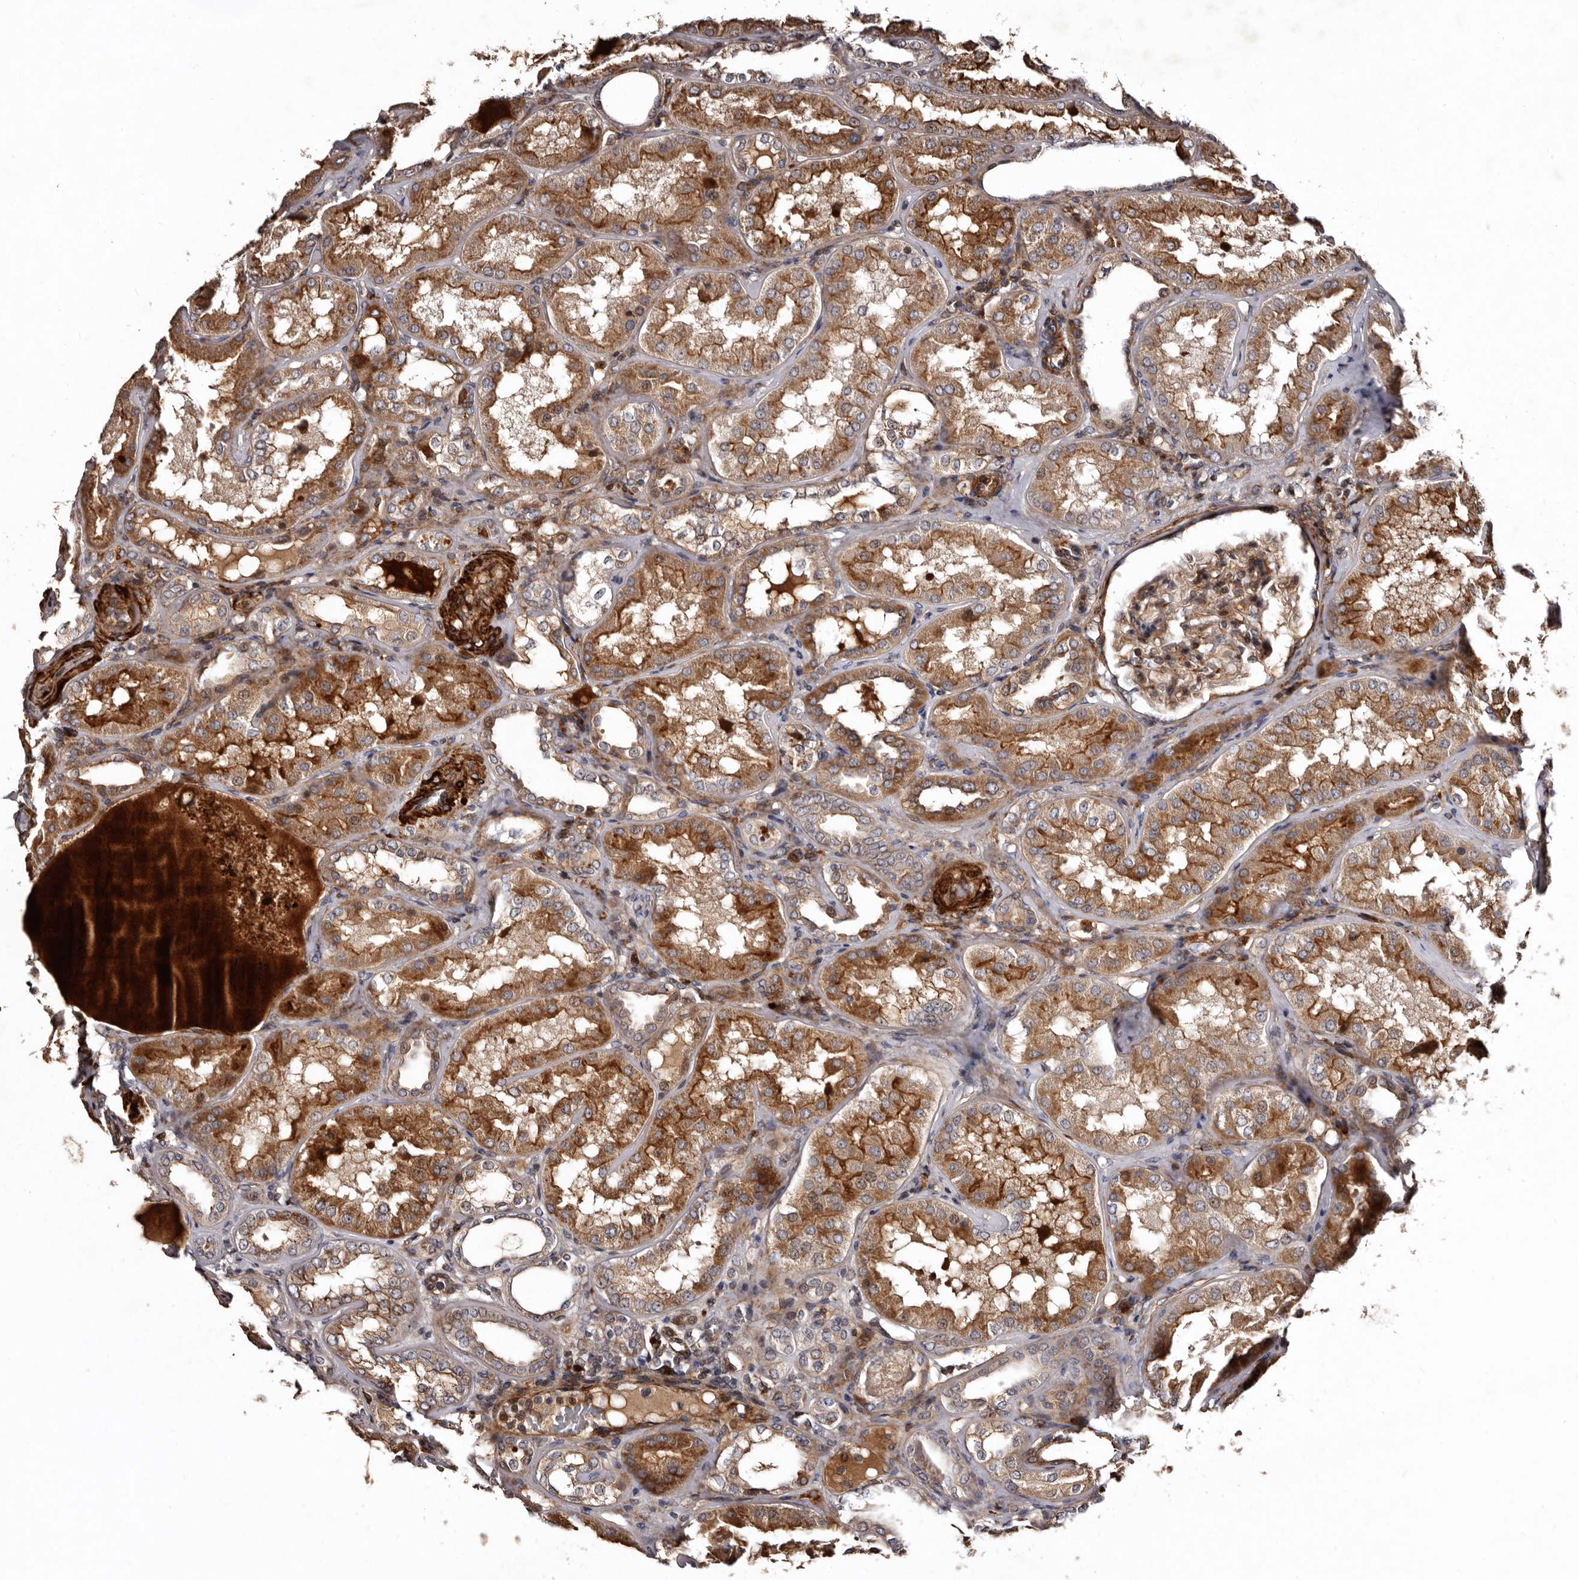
{"staining": {"intensity": "moderate", "quantity": ">75%", "location": "cytoplasmic/membranous"}, "tissue": "kidney", "cell_type": "Cells in glomeruli", "image_type": "normal", "snomed": [{"axis": "morphology", "description": "Normal tissue, NOS"}, {"axis": "topography", "description": "Kidney"}], "caption": "The image demonstrates a brown stain indicating the presence of a protein in the cytoplasmic/membranous of cells in glomeruli in kidney. Immunohistochemistry stains the protein of interest in brown and the nuclei are stained blue.", "gene": "PRKD3", "patient": {"sex": "female", "age": 56}}